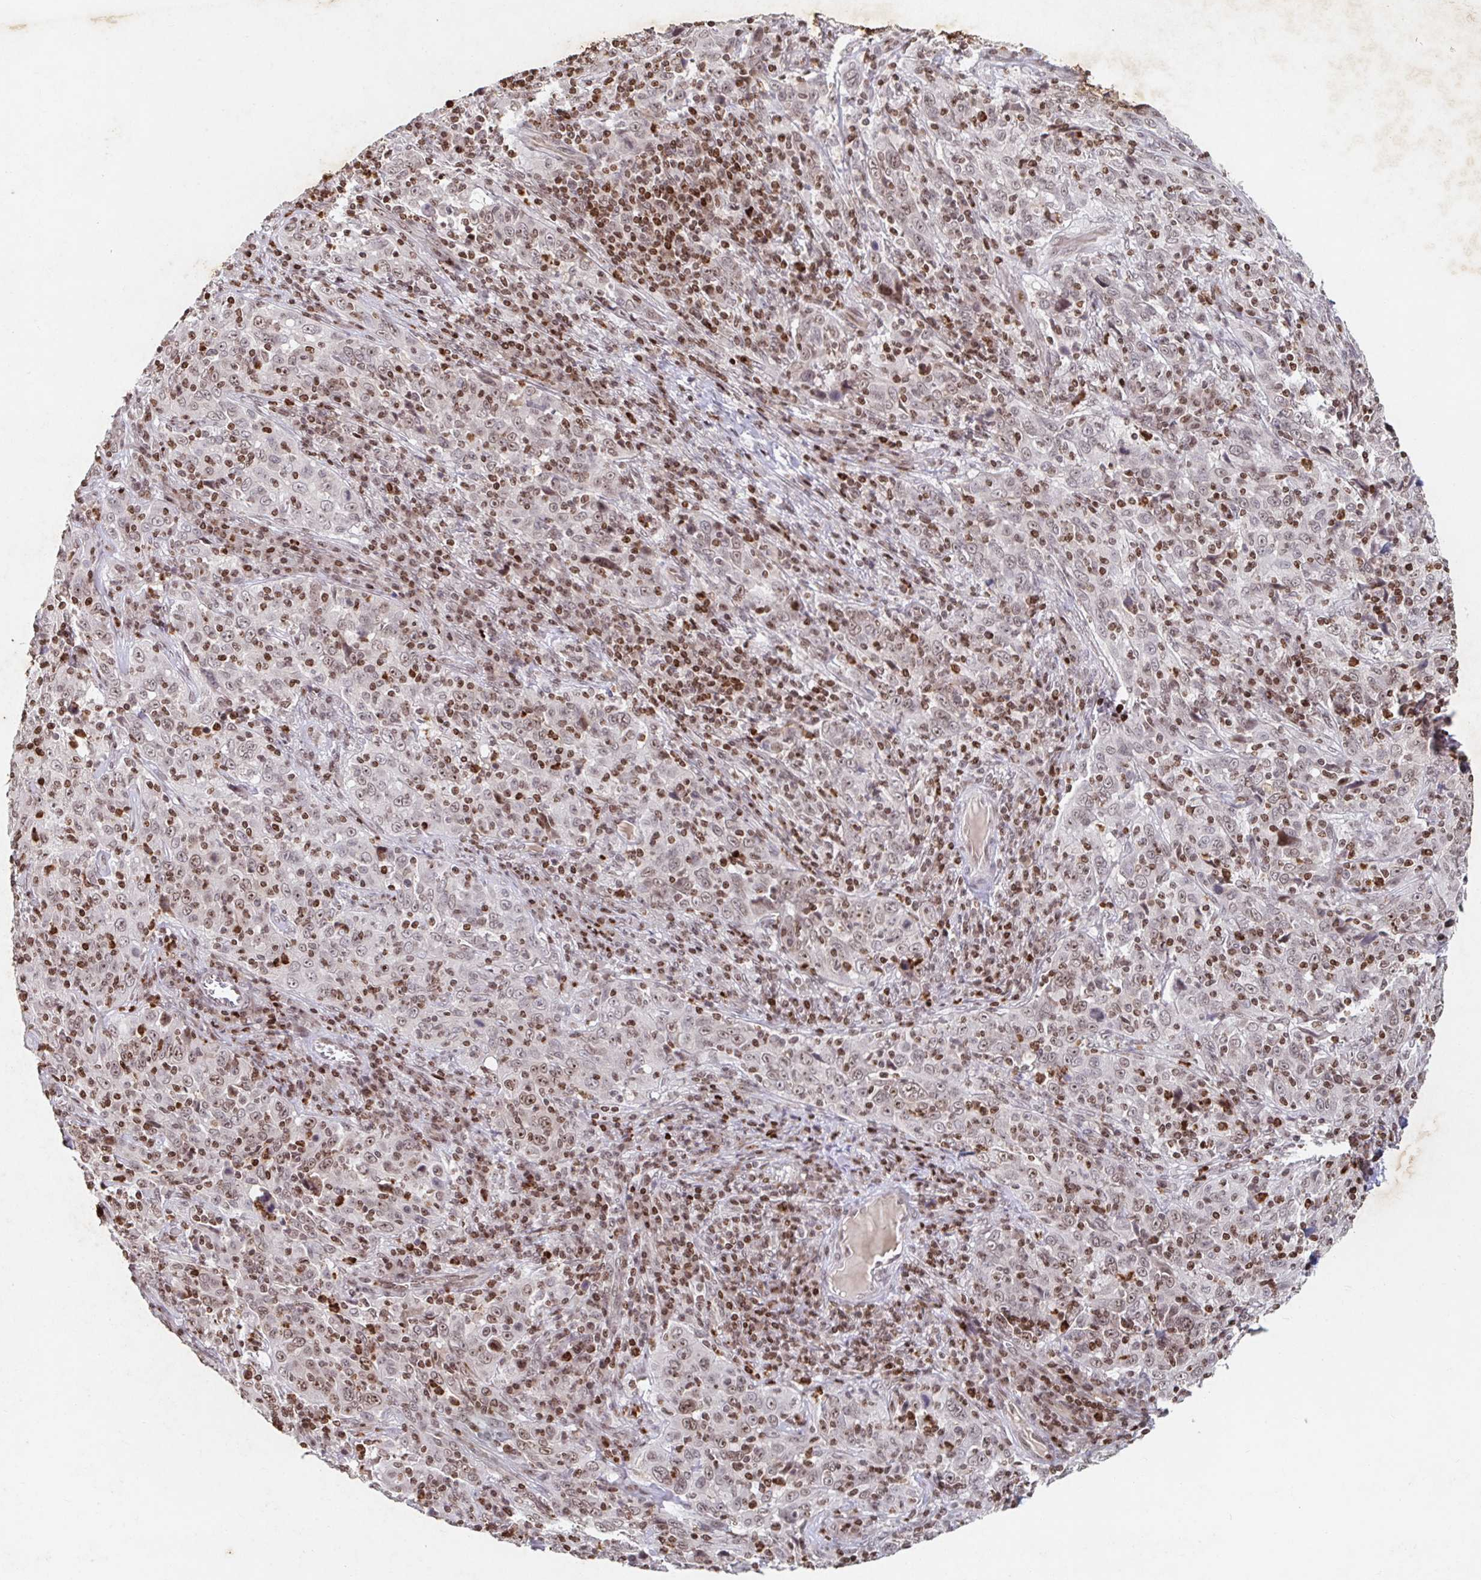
{"staining": {"intensity": "moderate", "quantity": "25%-75%", "location": "nuclear"}, "tissue": "cervical cancer", "cell_type": "Tumor cells", "image_type": "cancer", "snomed": [{"axis": "morphology", "description": "Squamous cell carcinoma, NOS"}, {"axis": "topography", "description": "Cervix"}], "caption": "Moderate nuclear positivity for a protein is present in about 25%-75% of tumor cells of cervical squamous cell carcinoma using immunohistochemistry.", "gene": "C19orf53", "patient": {"sex": "female", "age": 46}}